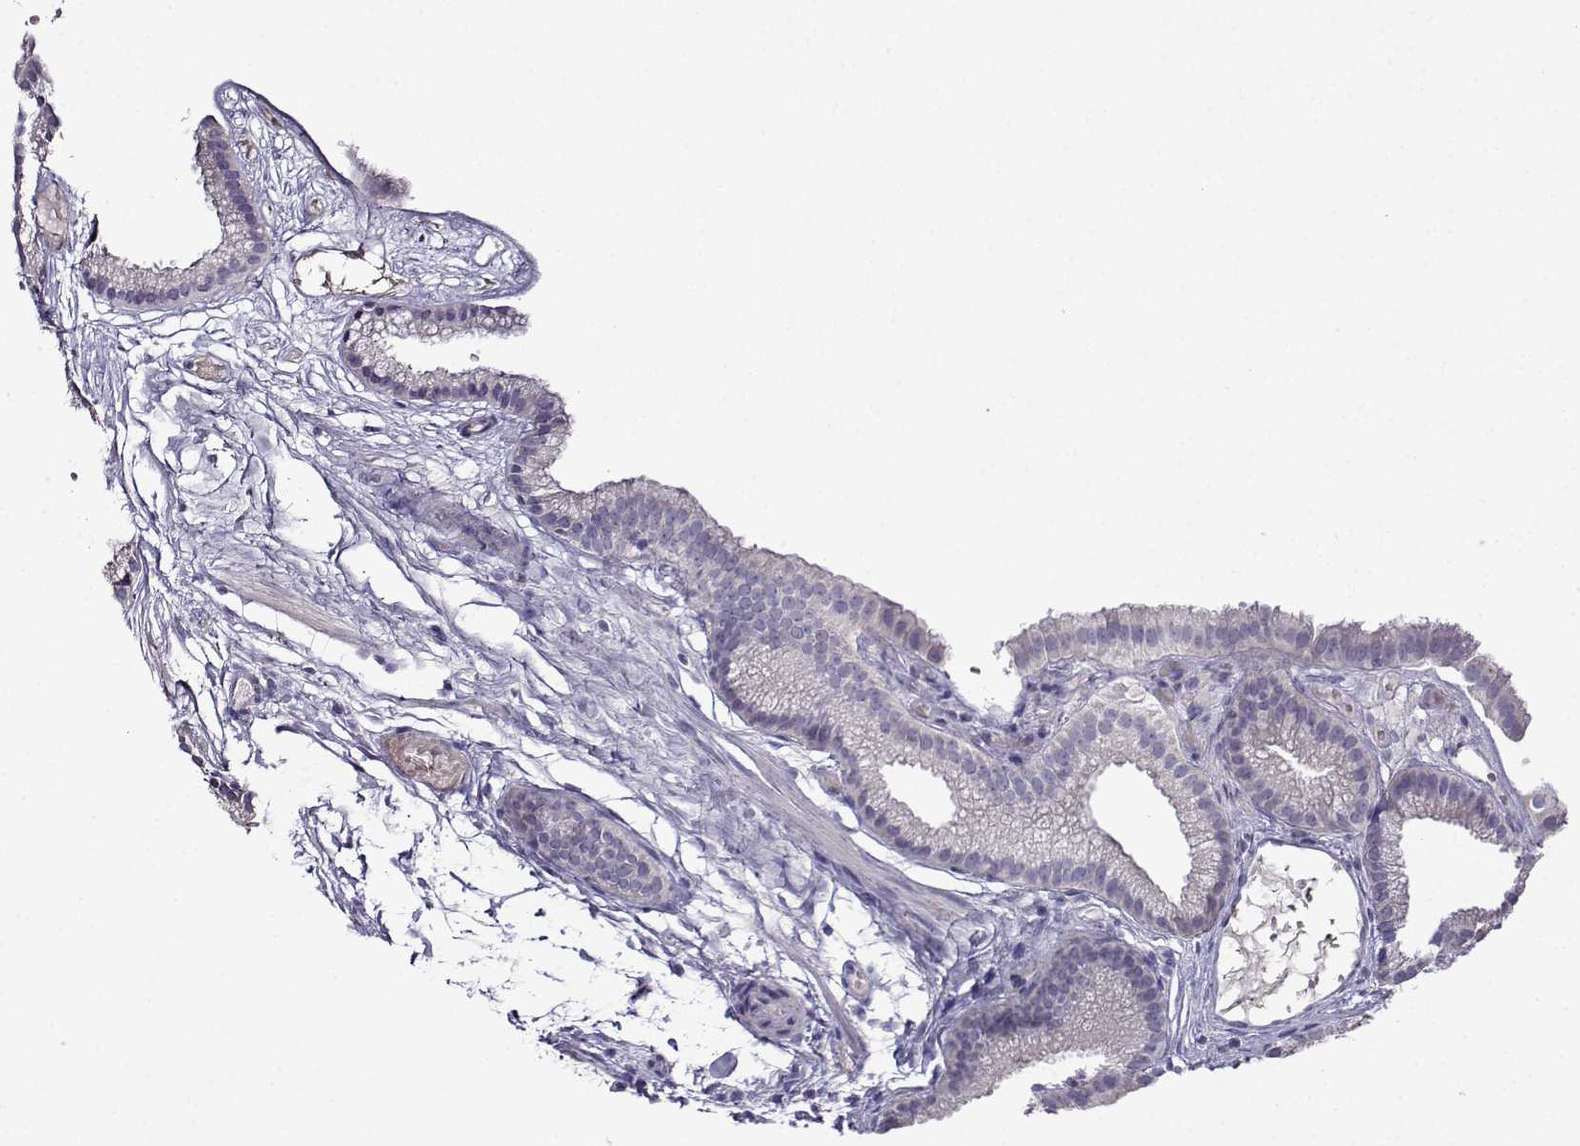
{"staining": {"intensity": "negative", "quantity": "none", "location": "none"}, "tissue": "gallbladder", "cell_type": "Glandular cells", "image_type": "normal", "snomed": [{"axis": "morphology", "description": "Normal tissue, NOS"}, {"axis": "topography", "description": "Gallbladder"}], "caption": "Gallbladder stained for a protein using immunohistochemistry demonstrates no expression glandular cells.", "gene": "SPACA7", "patient": {"sex": "female", "age": 45}}